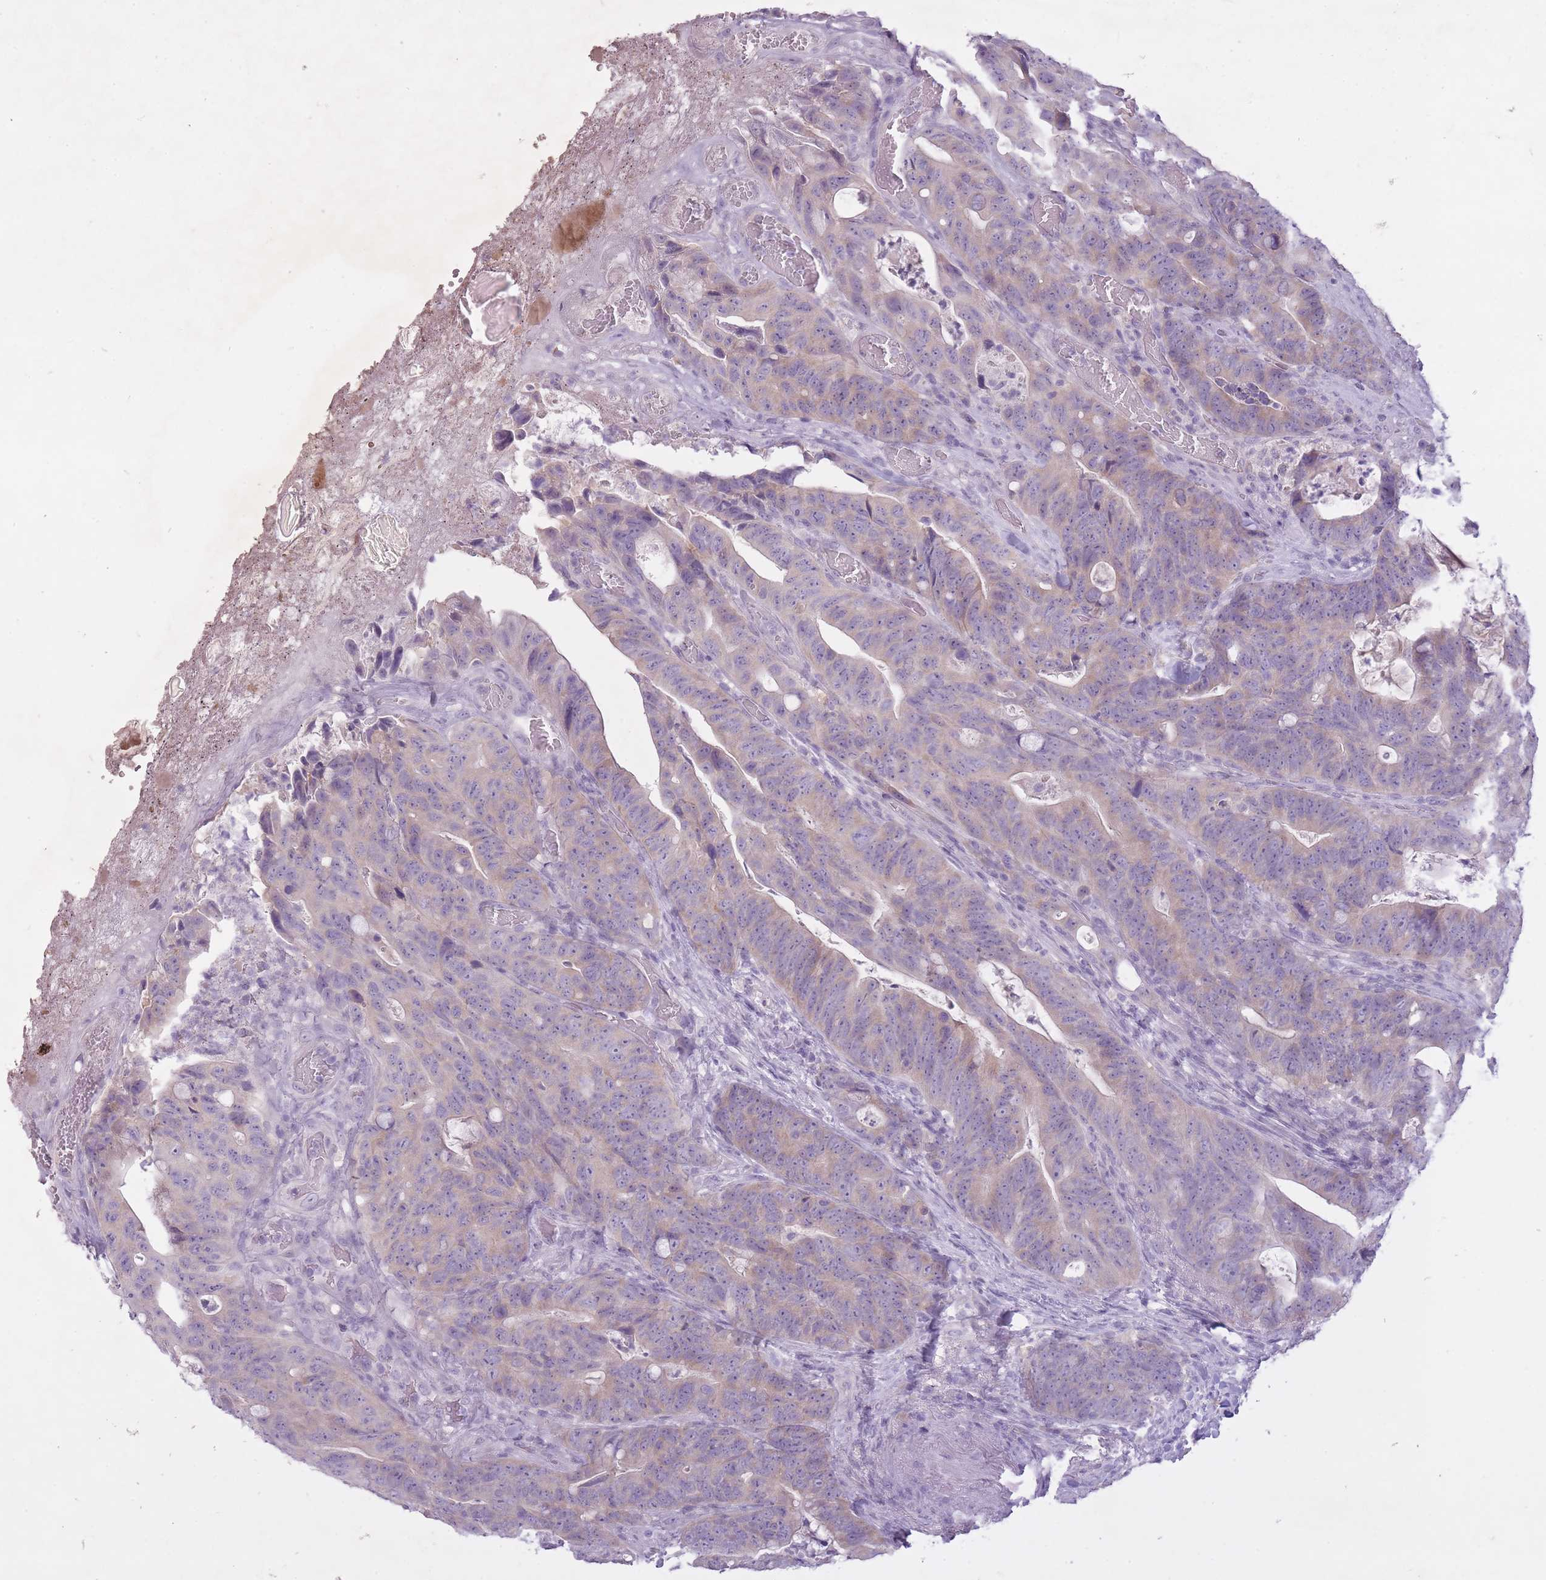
{"staining": {"intensity": "weak", "quantity": "25%-75%", "location": "cytoplasmic/membranous"}, "tissue": "colorectal cancer", "cell_type": "Tumor cells", "image_type": "cancer", "snomed": [{"axis": "morphology", "description": "Adenocarcinoma, NOS"}, {"axis": "topography", "description": "Colon"}], "caption": "Immunohistochemistry (IHC) micrograph of neoplastic tissue: human colorectal adenocarcinoma stained using immunohistochemistry demonstrates low levels of weak protein expression localized specifically in the cytoplasmic/membranous of tumor cells, appearing as a cytoplasmic/membranous brown color.", "gene": "FAM43B", "patient": {"sex": "female", "age": 82}}